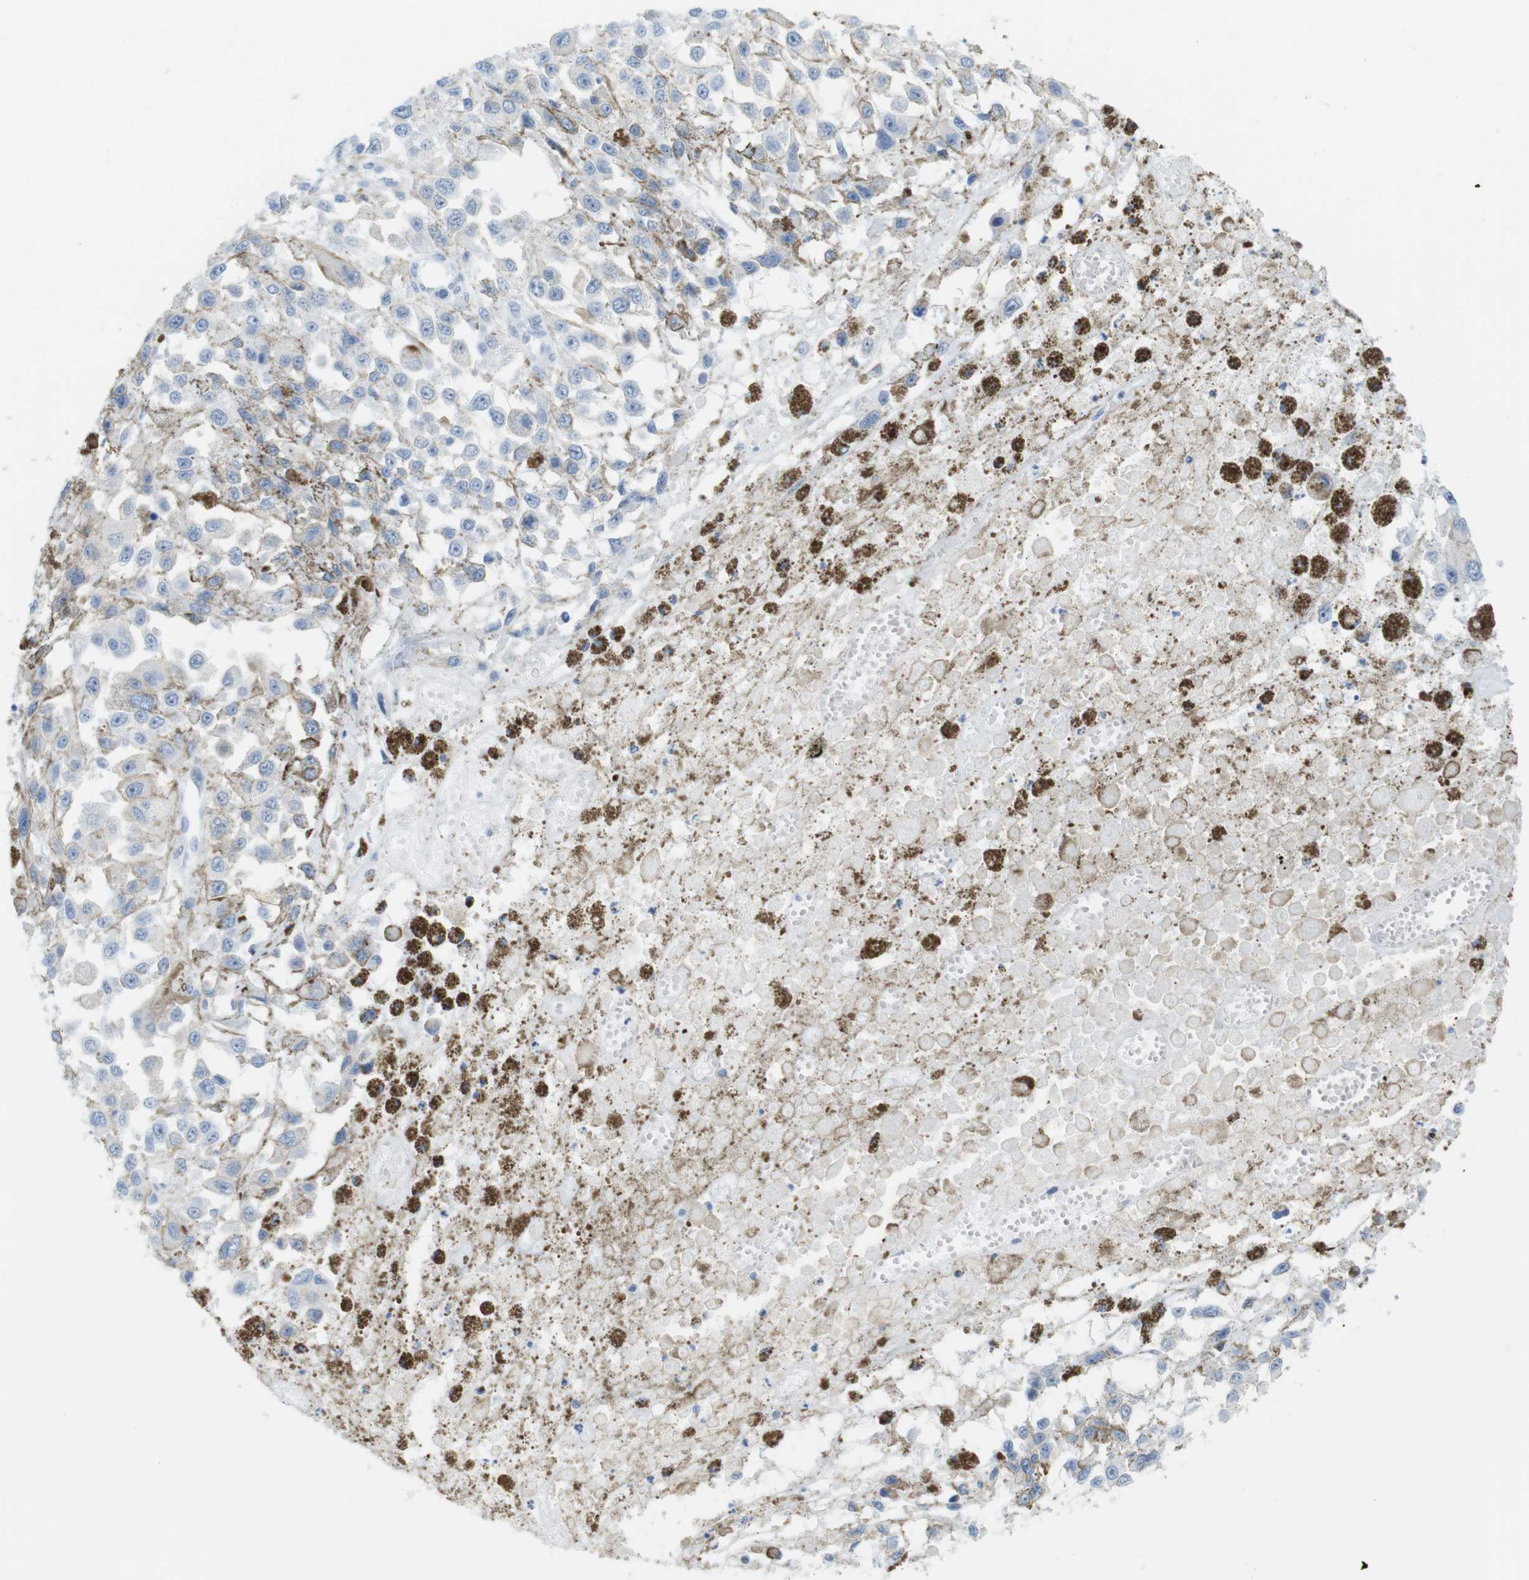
{"staining": {"intensity": "negative", "quantity": "none", "location": "none"}, "tissue": "melanoma", "cell_type": "Tumor cells", "image_type": "cancer", "snomed": [{"axis": "morphology", "description": "Malignant melanoma, Metastatic site"}, {"axis": "topography", "description": "Lymph node"}], "caption": "Protein analysis of malignant melanoma (metastatic site) reveals no significant staining in tumor cells. Brightfield microscopy of immunohistochemistry stained with DAB (3,3'-diaminobenzidine) (brown) and hematoxylin (blue), captured at high magnification.", "gene": "TNNT2", "patient": {"sex": "male", "age": 59}}